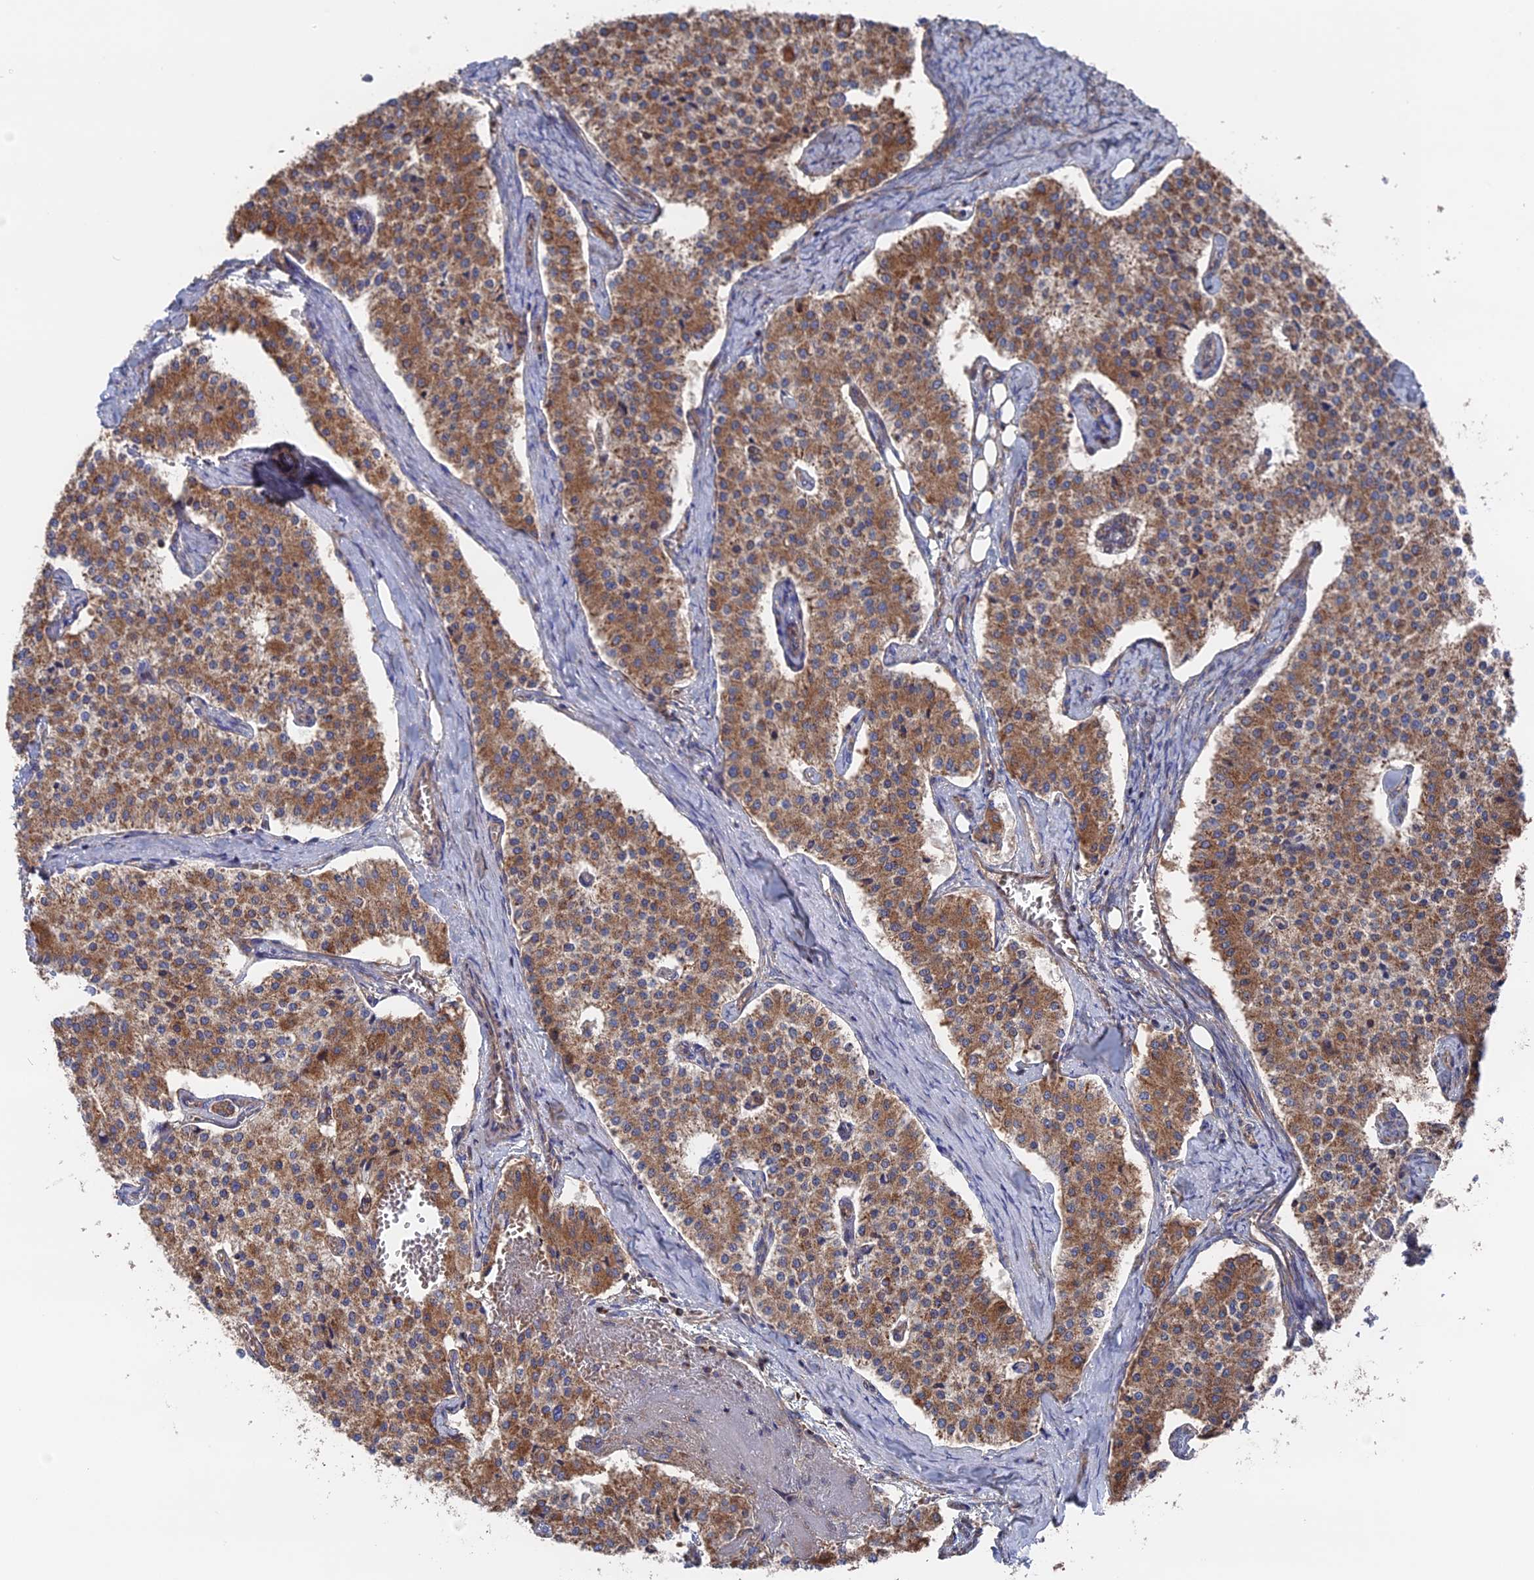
{"staining": {"intensity": "moderate", "quantity": ">75%", "location": "cytoplasmic/membranous"}, "tissue": "carcinoid", "cell_type": "Tumor cells", "image_type": "cancer", "snomed": [{"axis": "morphology", "description": "Carcinoid, malignant, NOS"}, {"axis": "topography", "description": "Colon"}], "caption": "Protein expression analysis of carcinoid shows moderate cytoplasmic/membranous positivity in approximately >75% of tumor cells.", "gene": "TELO2", "patient": {"sex": "female", "age": 52}}